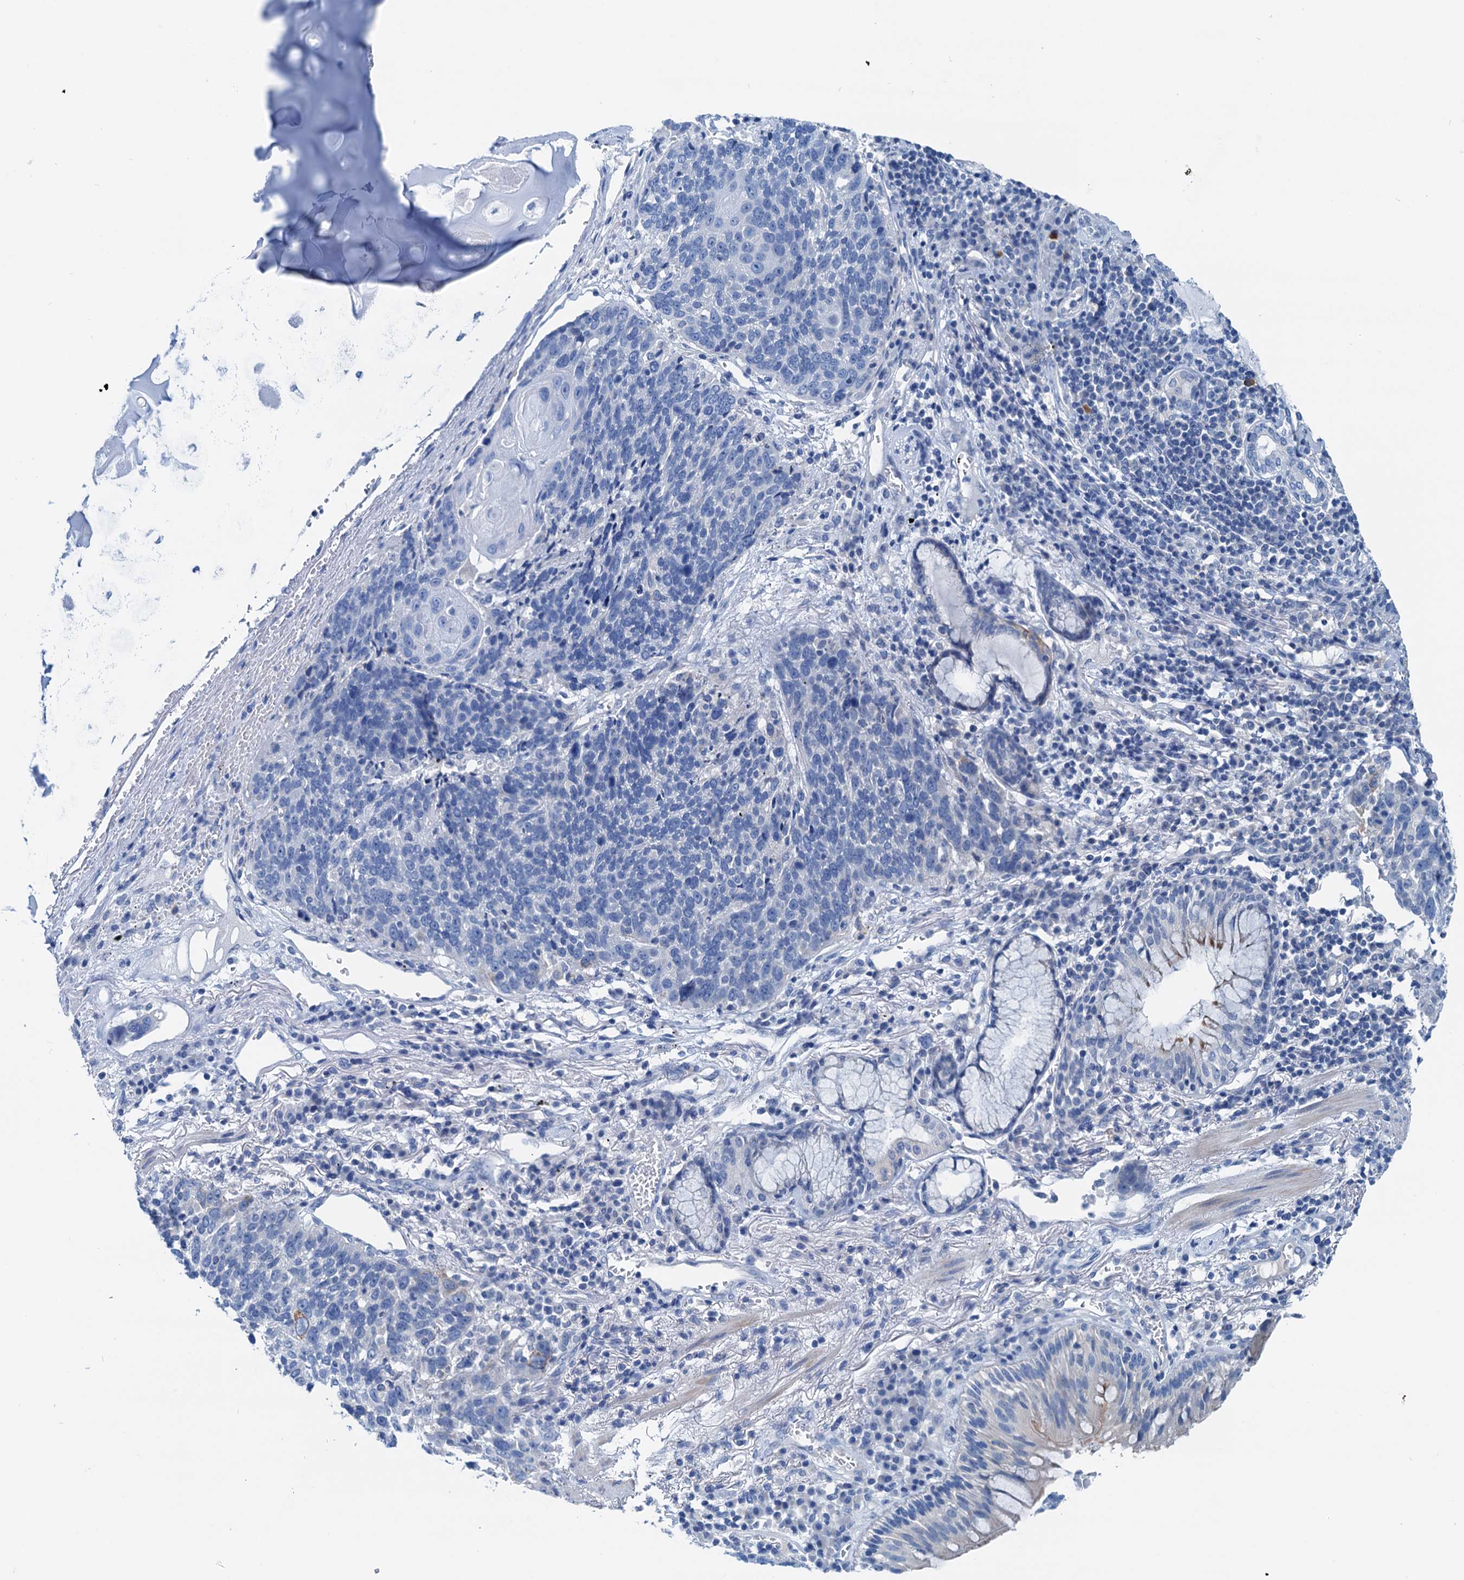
{"staining": {"intensity": "negative", "quantity": "none", "location": "none"}, "tissue": "lung cancer", "cell_type": "Tumor cells", "image_type": "cancer", "snomed": [{"axis": "morphology", "description": "Squamous cell carcinoma, NOS"}, {"axis": "topography", "description": "Lung"}], "caption": "Tumor cells are negative for protein expression in human lung cancer (squamous cell carcinoma). (Immunohistochemistry, brightfield microscopy, high magnification).", "gene": "KNDC1", "patient": {"sex": "male", "age": 66}}